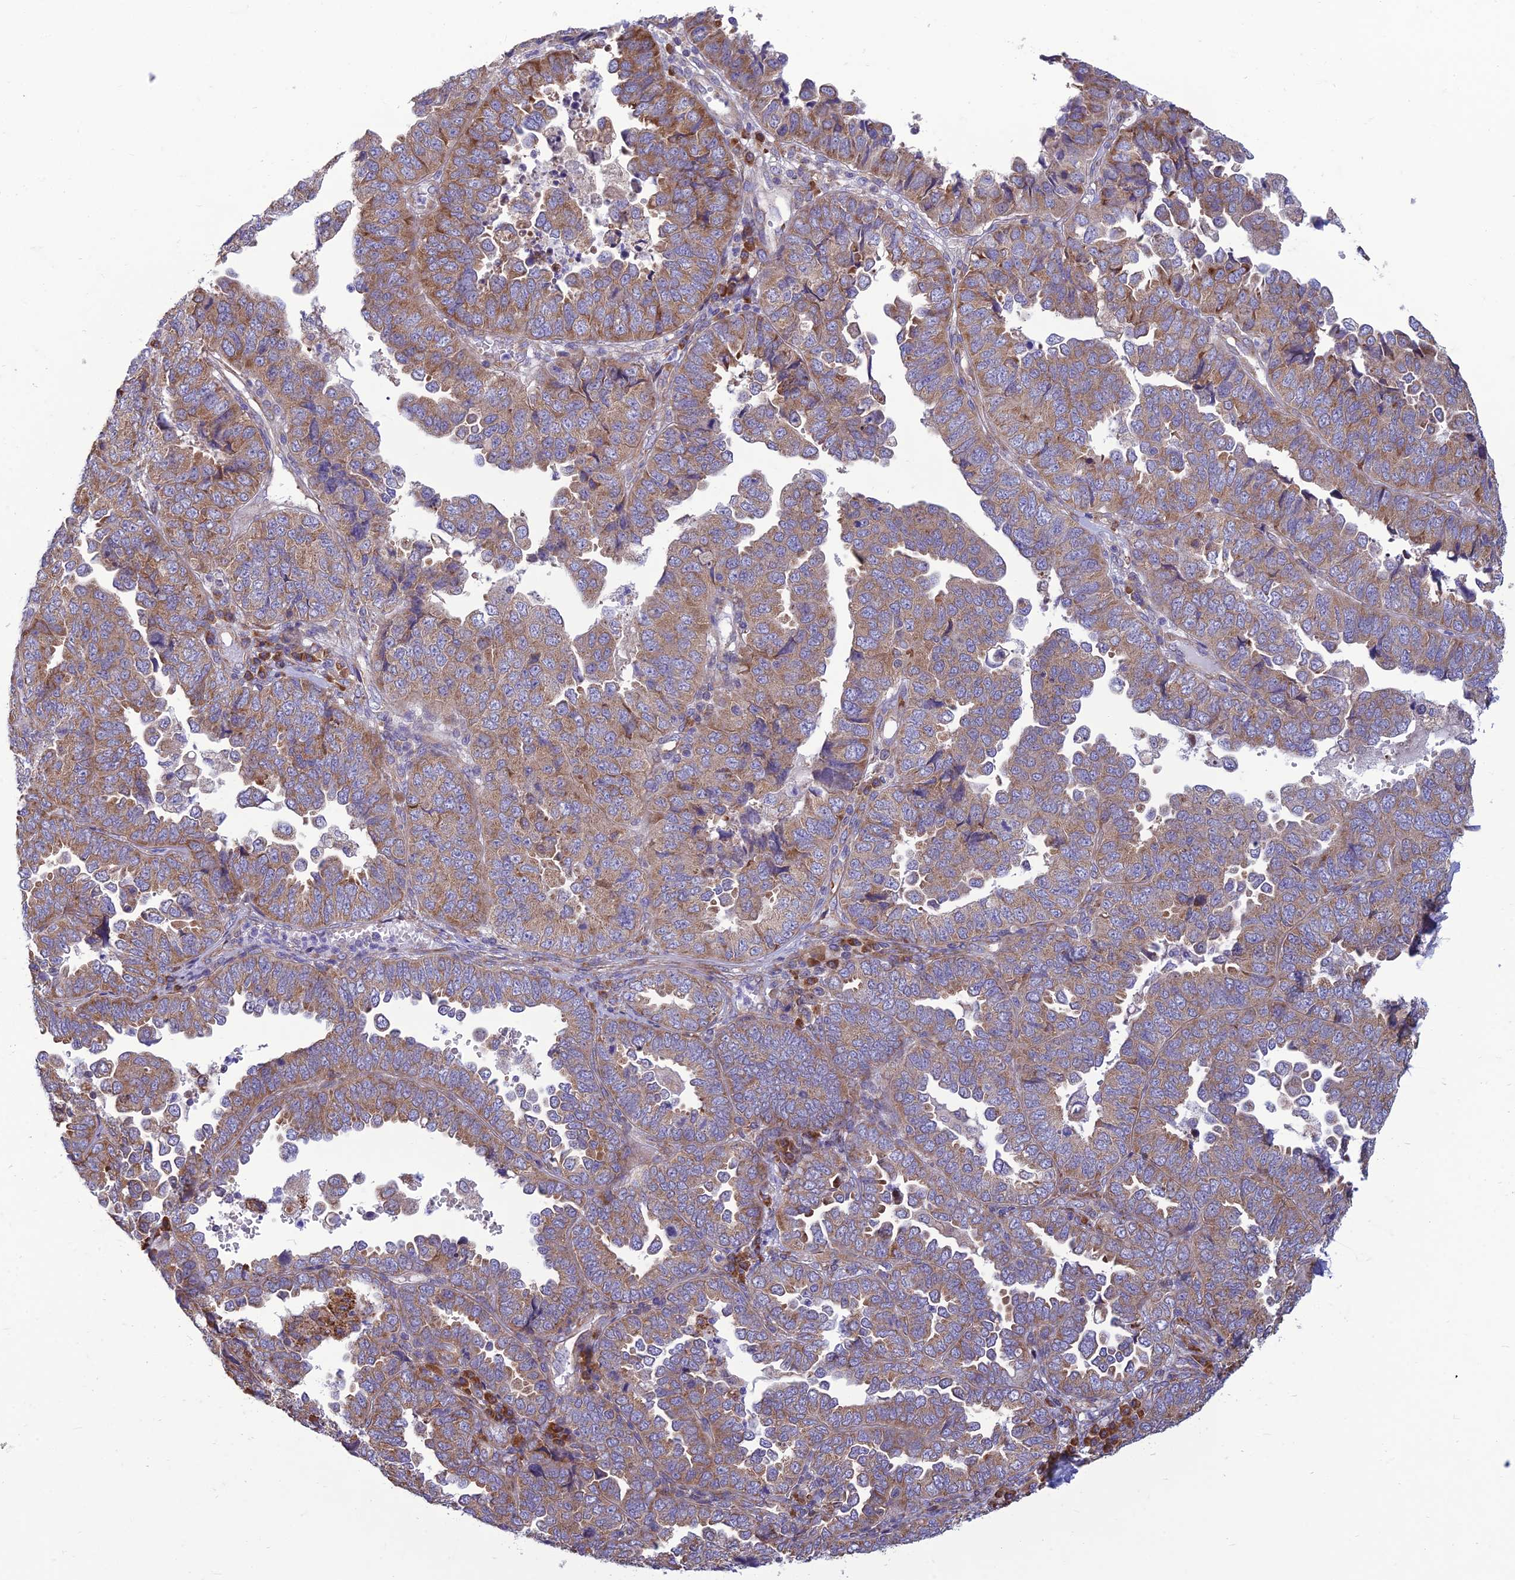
{"staining": {"intensity": "moderate", "quantity": "25%-75%", "location": "cytoplasmic/membranous"}, "tissue": "endometrial cancer", "cell_type": "Tumor cells", "image_type": "cancer", "snomed": [{"axis": "morphology", "description": "Adenocarcinoma, NOS"}, {"axis": "topography", "description": "Endometrium"}], "caption": "The image reveals immunohistochemical staining of endometrial cancer (adenocarcinoma). There is moderate cytoplasmic/membranous positivity is seen in approximately 25%-75% of tumor cells. (DAB (3,3'-diaminobenzidine) IHC with brightfield microscopy, high magnification).", "gene": "RPL17-C18orf32", "patient": {"sex": "female", "age": 79}}